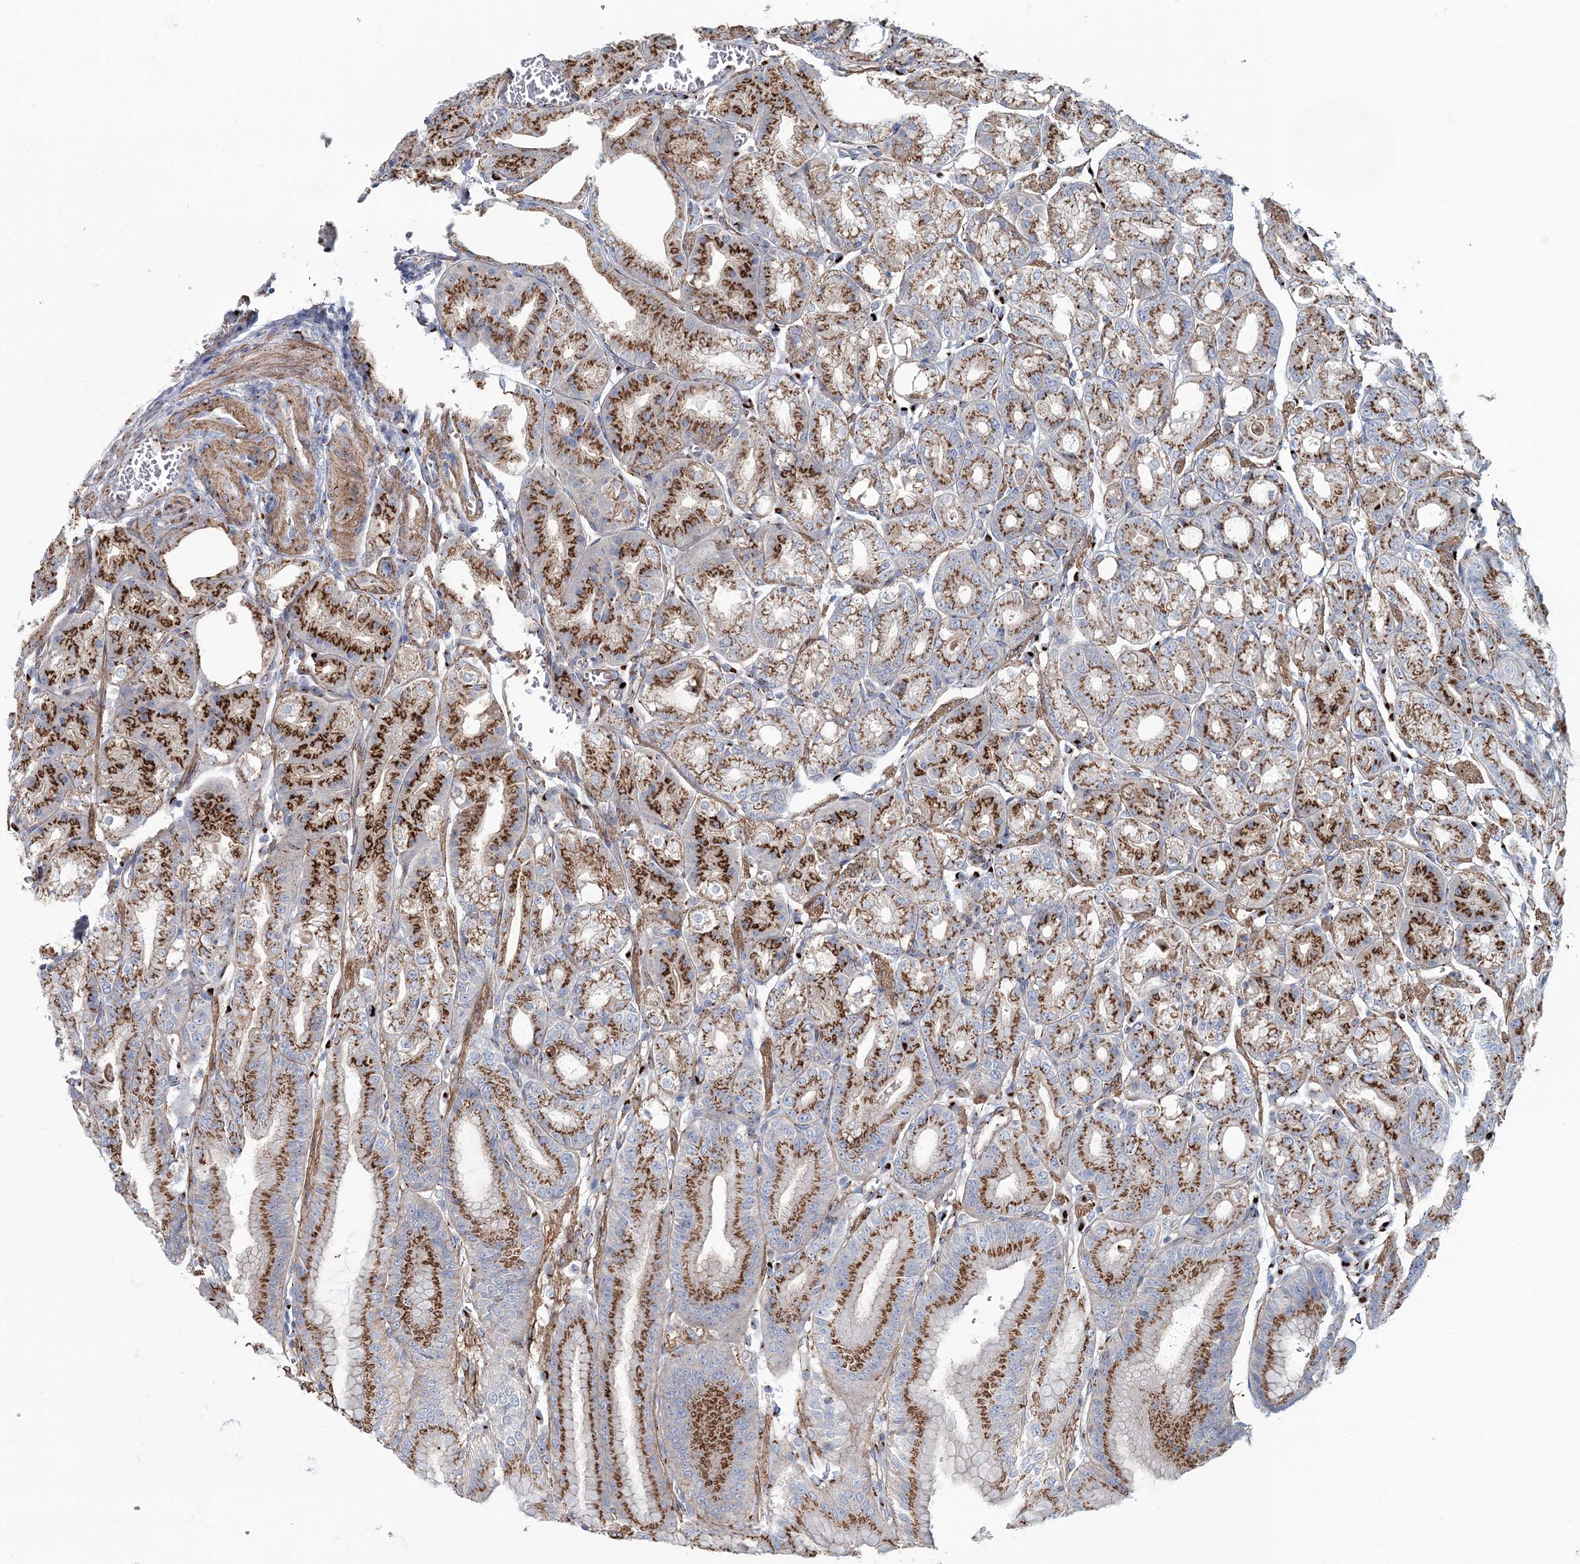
{"staining": {"intensity": "moderate", "quantity": ">75%", "location": "cytoplasmic/membranous"}, "tissue": "stomach", "cell_type": "Glandular cells", "image_type": "normal", "snomed": [{"axis": "morphology", "description": "Normal tissue, NOS"}, {"axis": "topography", "description": "Stomach, lower"}], "caption": "Glandular cells display medium levels of moderate cytoplasmic/membranous expression in about >75% of cells in normal stomach. Nuclei are stained in blue.", "gene": "MAN1A2", "patient": {"sex": "male", "age": 71}}